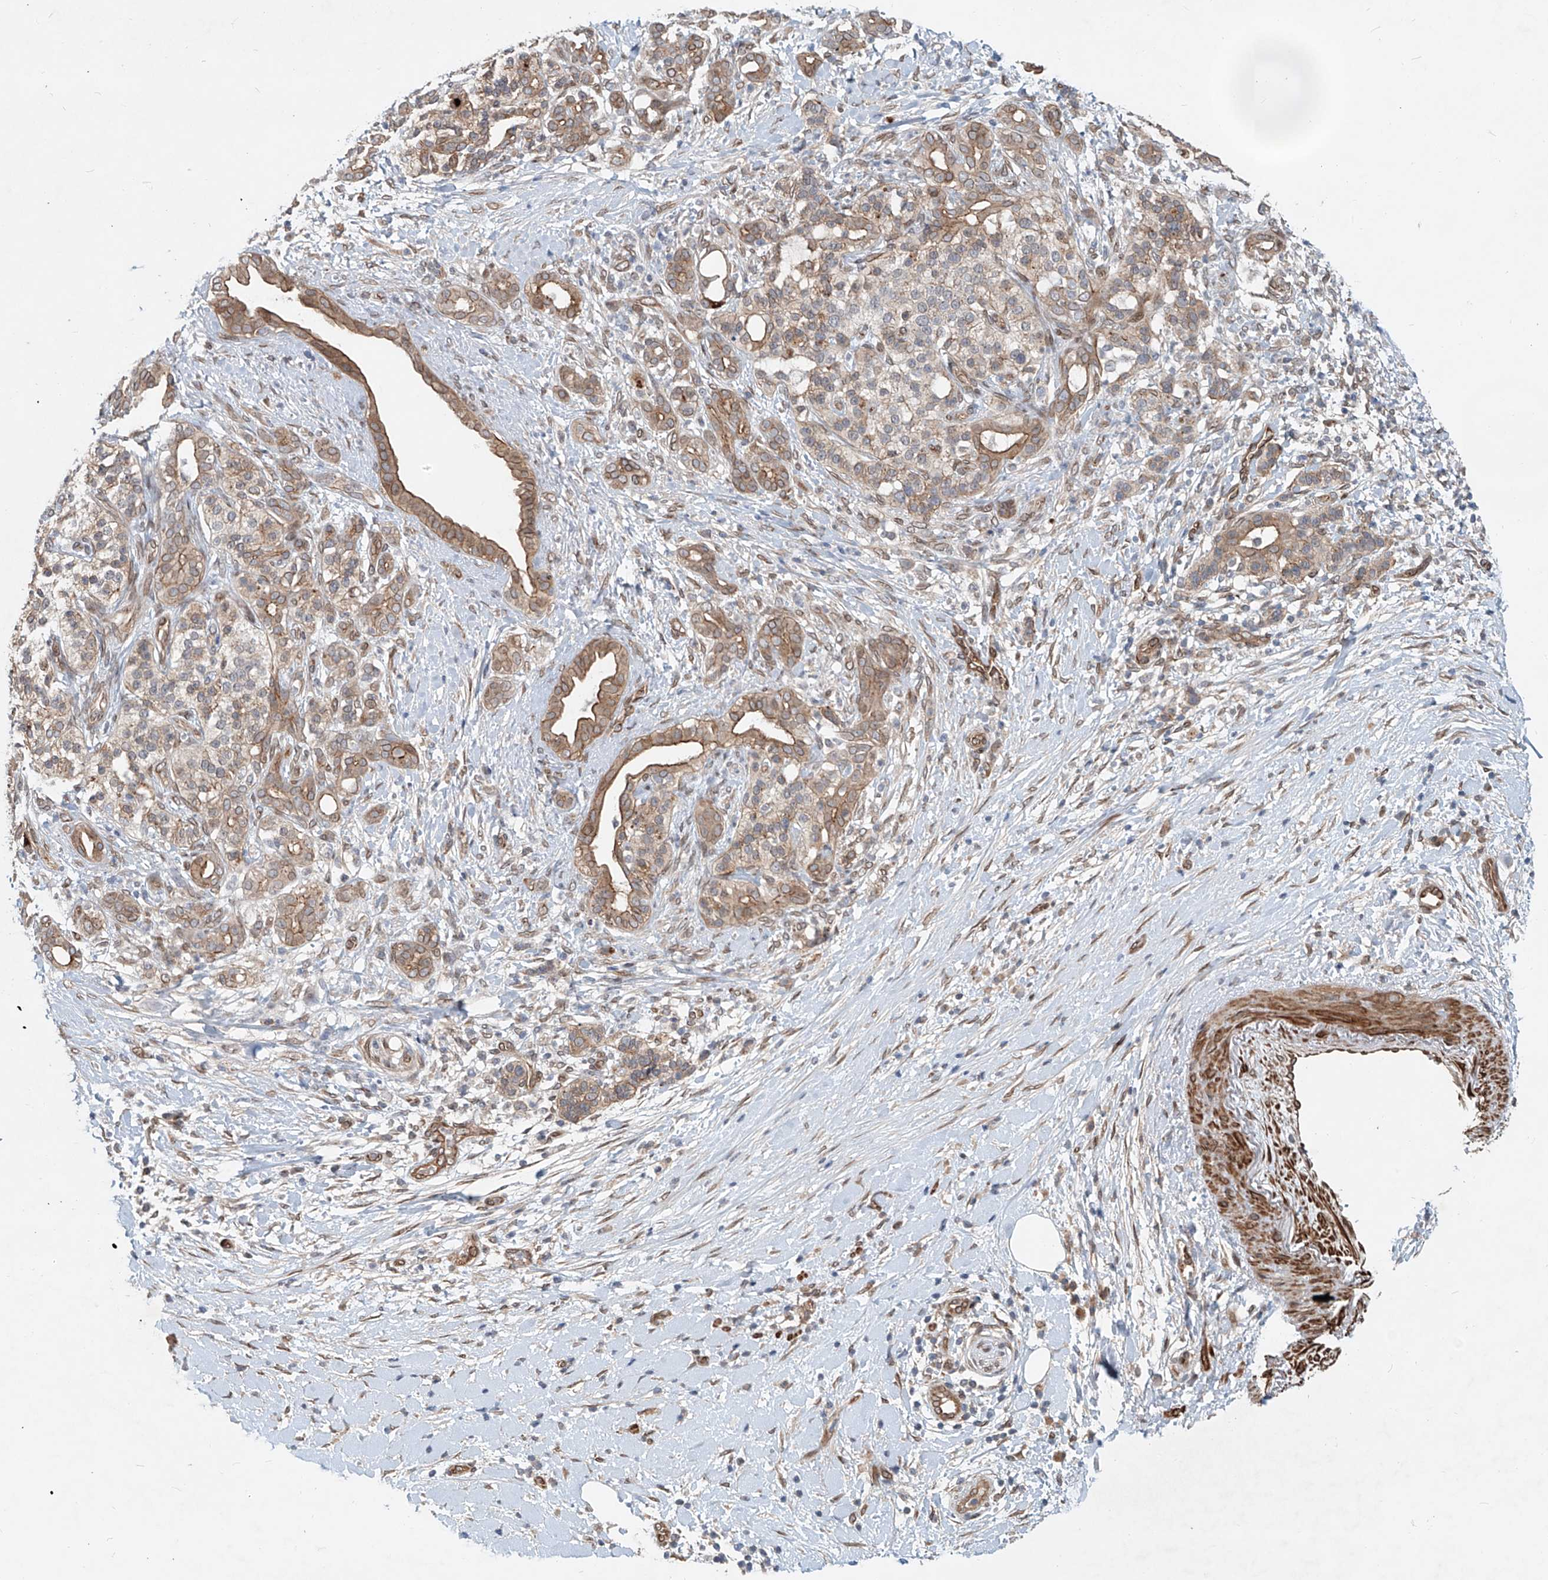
{"staining": {"intensity": "moderate", "quantity": "25%-75%", "location": "cytoplasmic/membranous"}, "tissue": "pancreatic cancer", "cell_type": "Tumor cells", "image_type": "cancer", "snomed": [{"axis": "morphology", "description": "Adenocarcinoma, NOS"}, {"axis": "topography", "description": "Pancreas"}], "caption": "A medium amount of moderate cytoplasmic/membranous staining is identified in about 25%-75% of tumor cells in pancreatic adenocarcinoma tissue.", "gene": "SASH1", "patient": {"sex": "male", "age": 58}}